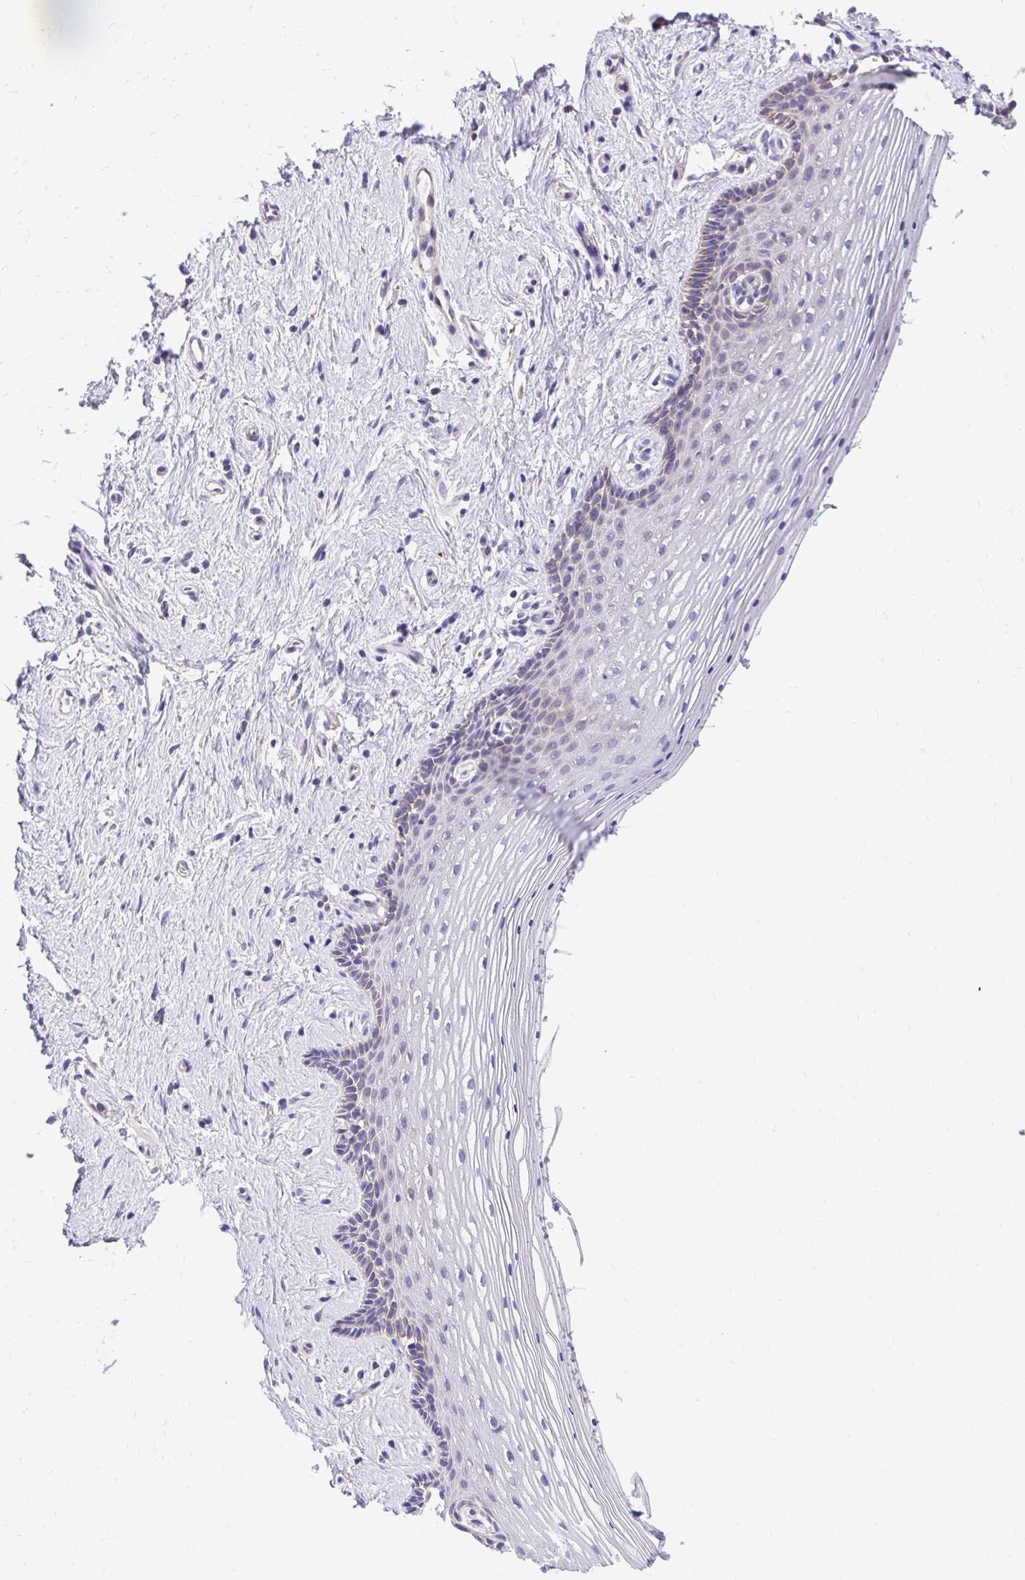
{"staining": {"intensity": "weak", "quantity": "<25%", "location": "cytoplasmic/membranous"}, "tissue": "vagina", "cell_type": "Squamous epithelial cells", "image_type": "normal", "snomed": [{"axis": "morphology", "description": "Normal tissue, NOS"}, {"axis": "topography", "description": "Vagina"}], "caption": "A histopathology image of human vagina is negative for staining in squamous epithelial cells. Brightfield microscopy of IHC stained with DAB (3,3'-diaminobenzidine) (brown) and hematoxylin (blue), captured at high magnification.", "gene": "LINGO4", "patient": {"sex": "female", "age": 42}}